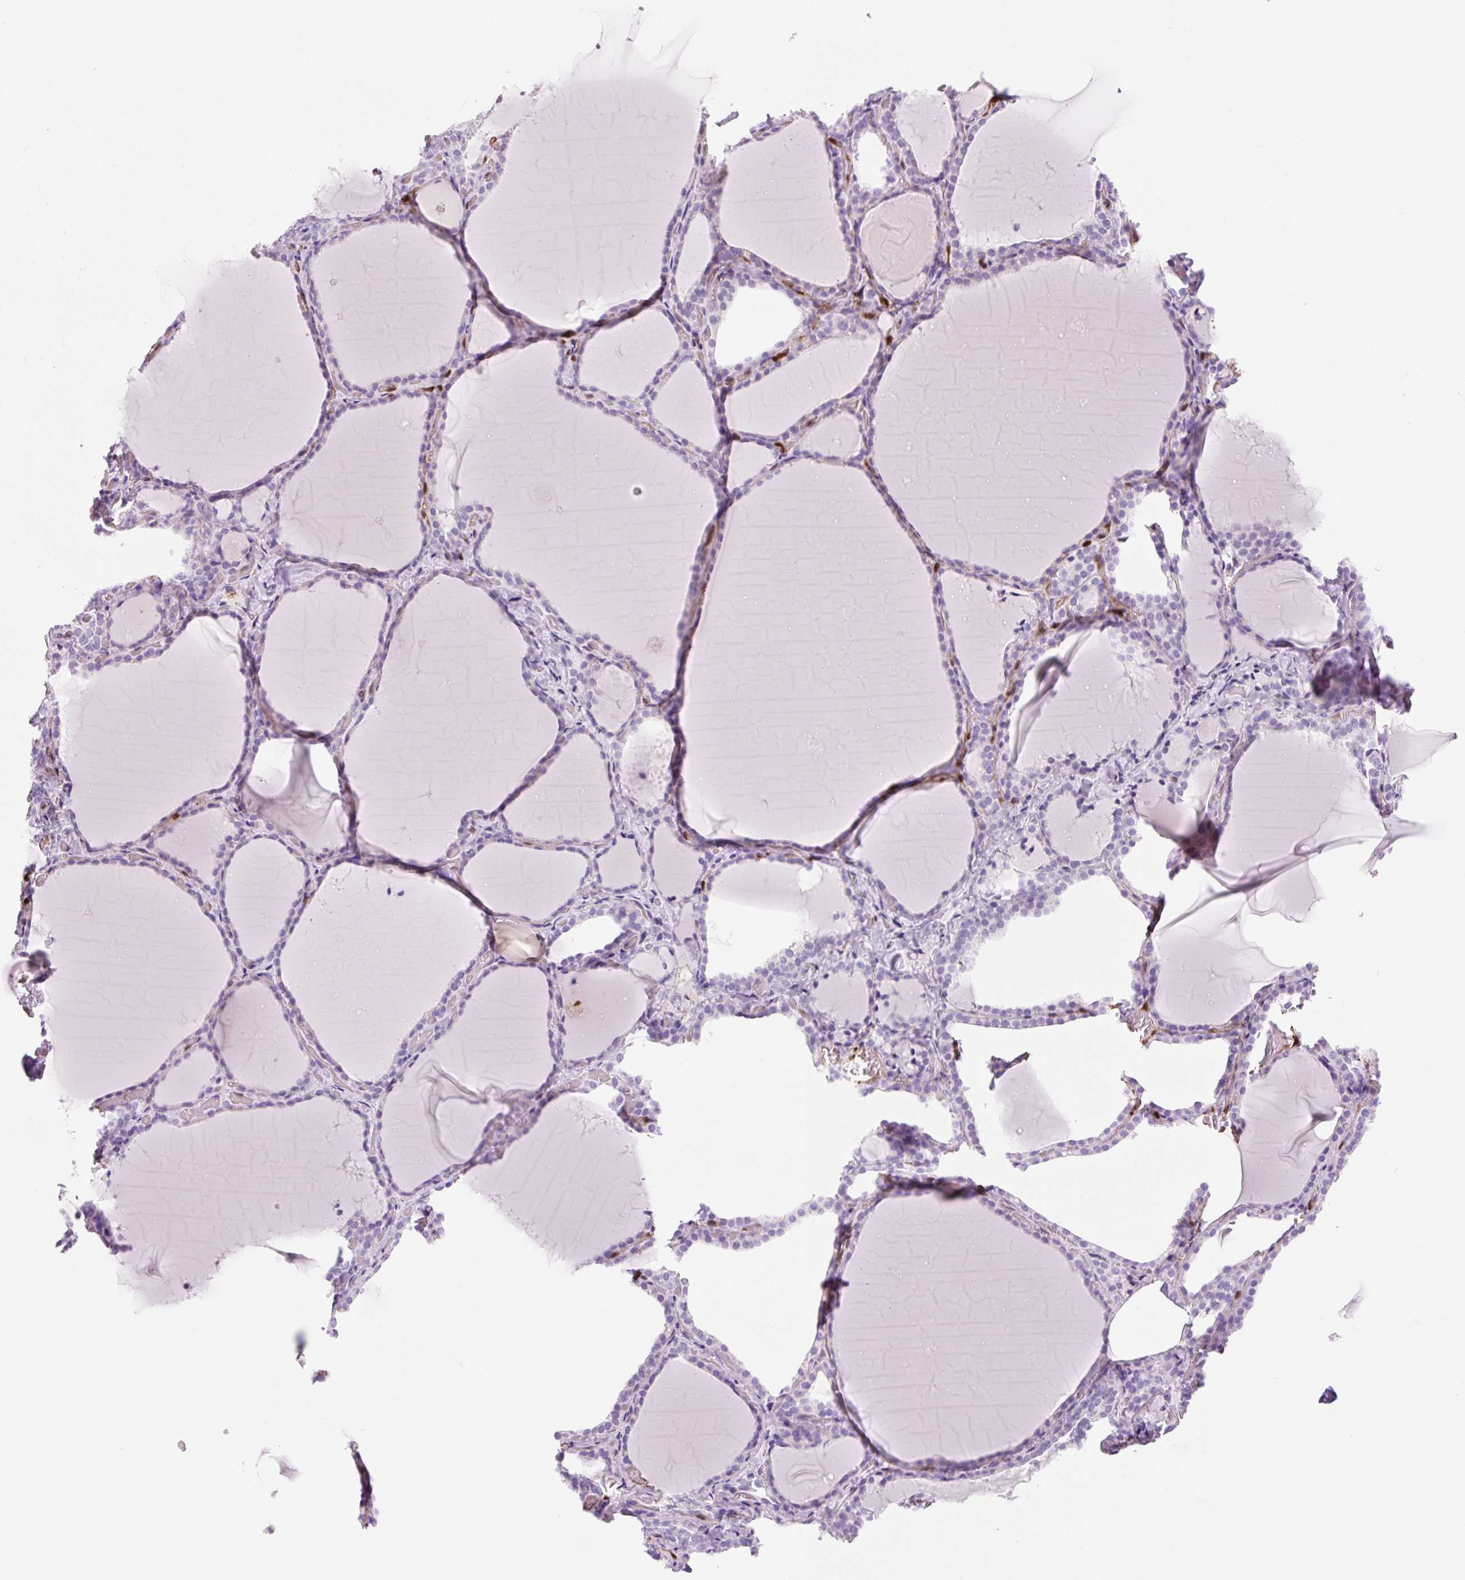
{"staining": {"intensity": "negative", "quantity": "none", "location": "none"}, "tissue": "thyroid gland", "cell_type": "Glandular cells", "image_type": "normal", "snomed": [{"axis": "morphology", "description": "Normal tissue, NOS"}, {"axis": "topography", "description": "Thyroid gland"}], "caption": "Immunohistochemistry (IHC) image of unremarkable thyroid gland: thyroid gland stained with DAB (3,3'-diaminobenzidine) demonstrates no significant protein staining in glandular cells. (DAB immunohistochemistry visualized using brightfield microscopy, high magnification).", "gene": "FABP5", "patient": {"sex": "female", "age": 22}}